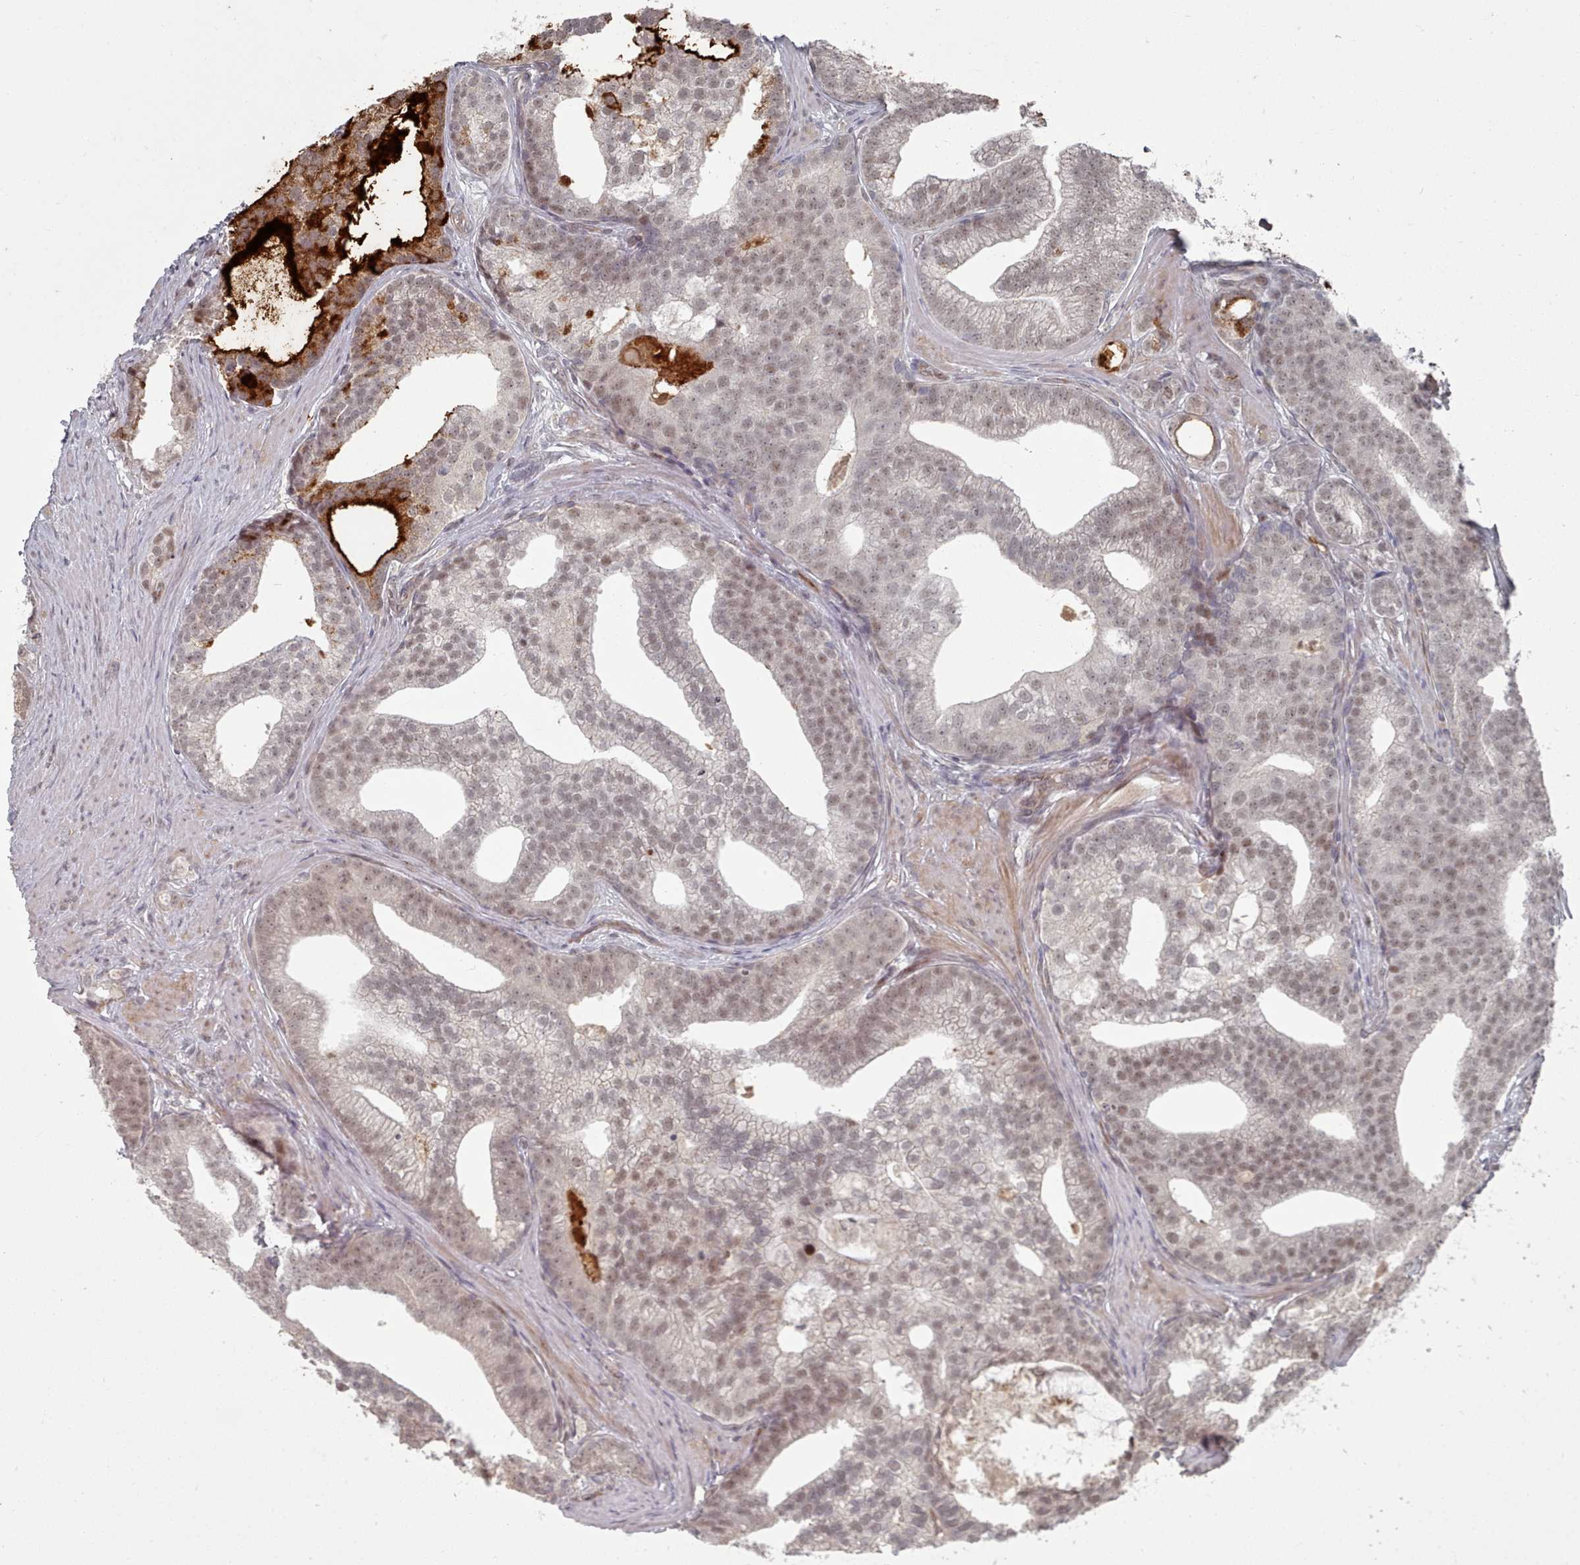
{"staining": {"intensity": "weak", "quantity": "25%-75%", "location": "nuclear"}, "tissue": "prostate cancer", "cell_type": "Tumor cells", "image_type": "cancer", "snomed": [{"axis": "morphology", "description": "Adenocarcinoma, Low grade"}, {"axis": "topography", "description": "Prostate"}], "caption": "Tumor cells show low levels of weak nuclear positivity in about 25%-75% of cells in human prostate cancer (adenocarcinoma (low-grade)).", "gene": "CPSF4", "patient": {"sex": "male", "age": 71}}